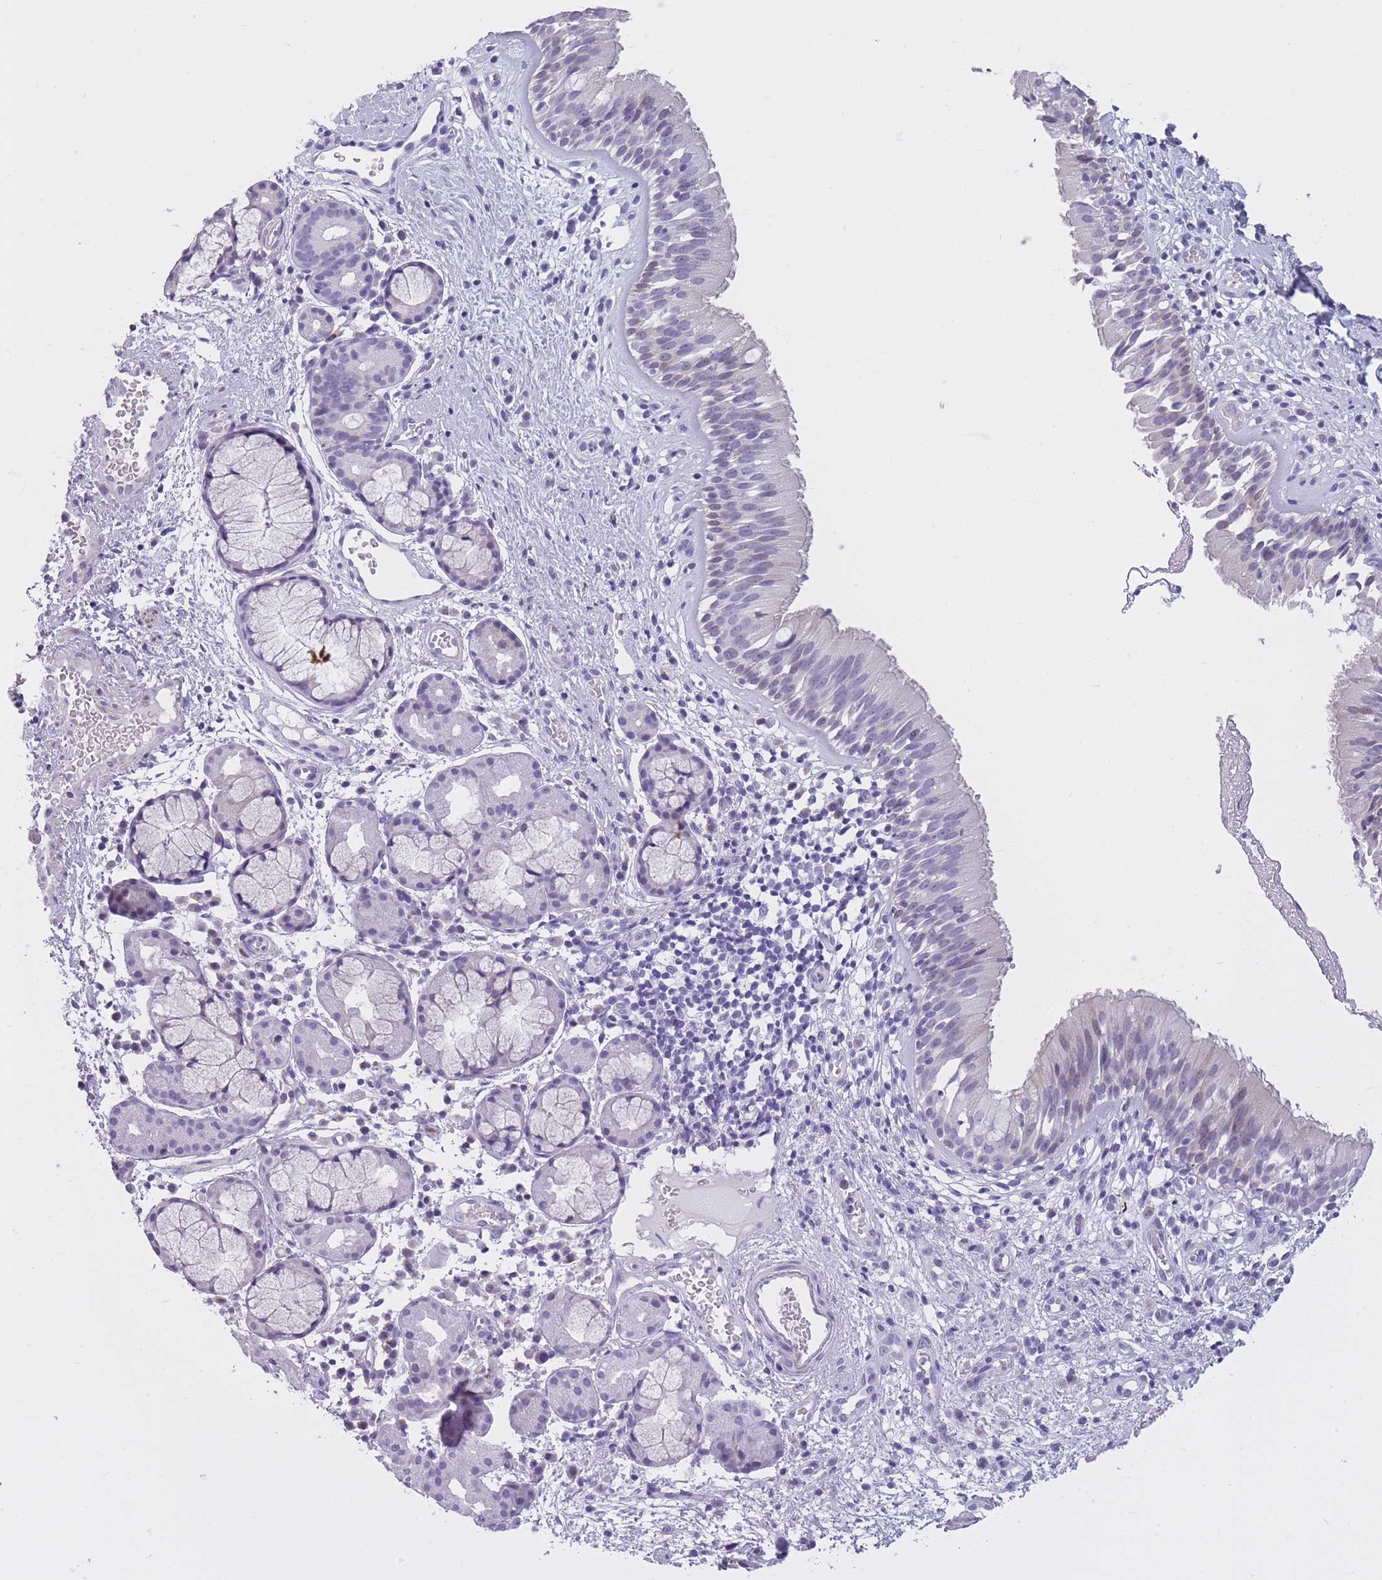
{"staining": {"intensity": "negative", "quantity": "none", "location": "none"}, "tissue": "nasopharynx", "cell_type": "Respiratory epithelial cells", "image_type": "normal", "snomed": [{"axis": "morphology", "description": "Normal tissue, NOS"}, {"axis": "topography", "description": "Nasopharynx"}], "caption": "DAB (3,3'-diaminobenzidine) immunohistochemical staining of normal human nasopharynx exhibits no significant expression in respiratory epithelial cells.", "gene": "GOLGA6A", "patient": {"sex": "male", "age": 65}}